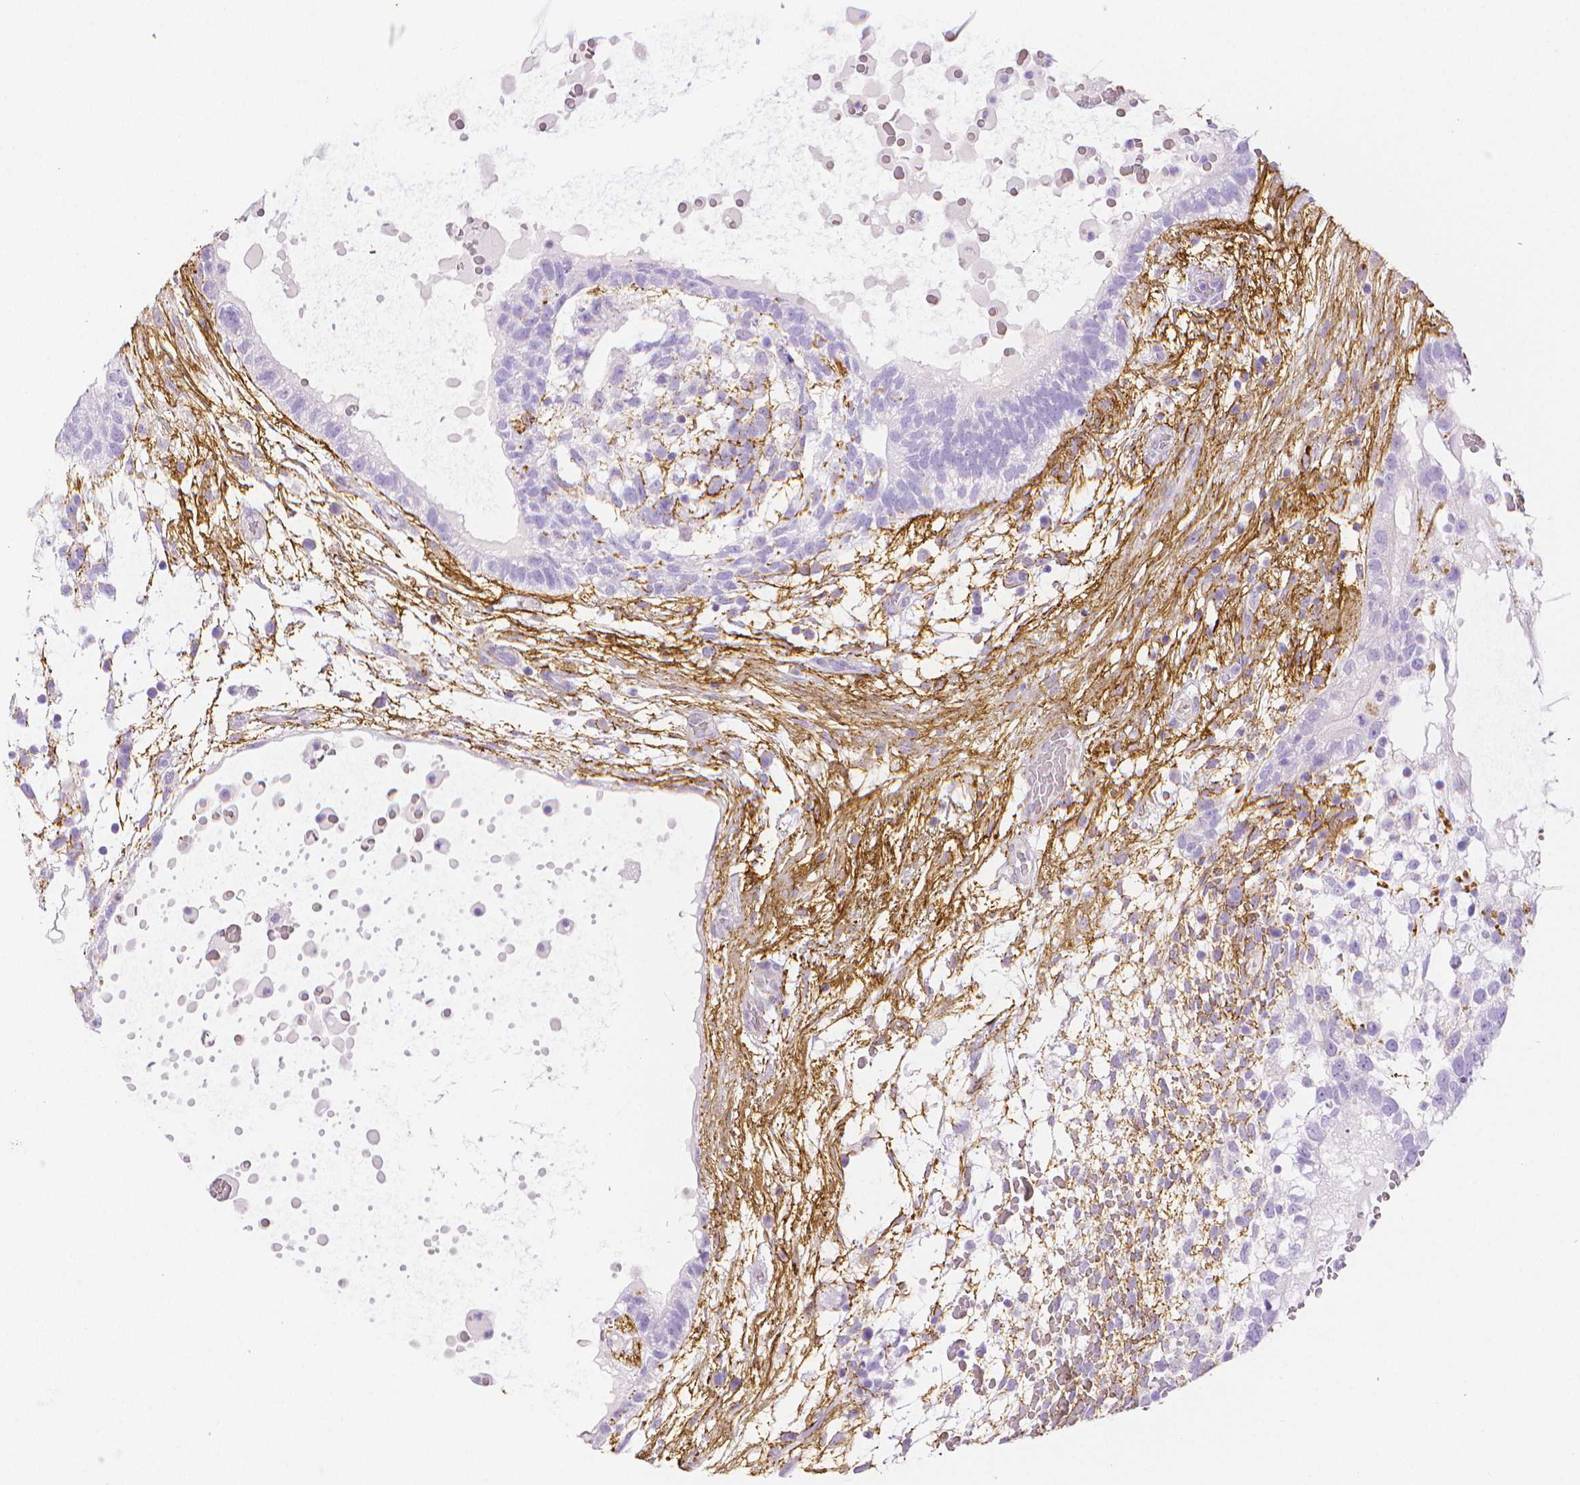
{"staining": {"intensity": "negative", "quantity": "none", "location": "none"}, "tissue": "testis cancer", "cell_type": "Tumor cells", "image_type": "cancer", "snomed": [{"axis": "morphology", "description": "Normal tissue, NOS"}, {"axis": "morphology", "description": "Carcinoma, Embryonal, NOS"}, {"axis": "topography", "description": "Testis"}], "caption": "A histopathology image of human embryonal carcinoma (testis) is negative for staining in tumor cells. (Stains: DAB (3,3'-diaminobenzidine) immunohistochemistry with hematoxylin counter stain, Microscopy: brightfield microscopy at high magnification).", "gene": "FBN1", "patient": {"sex": "male", "age": 32}}